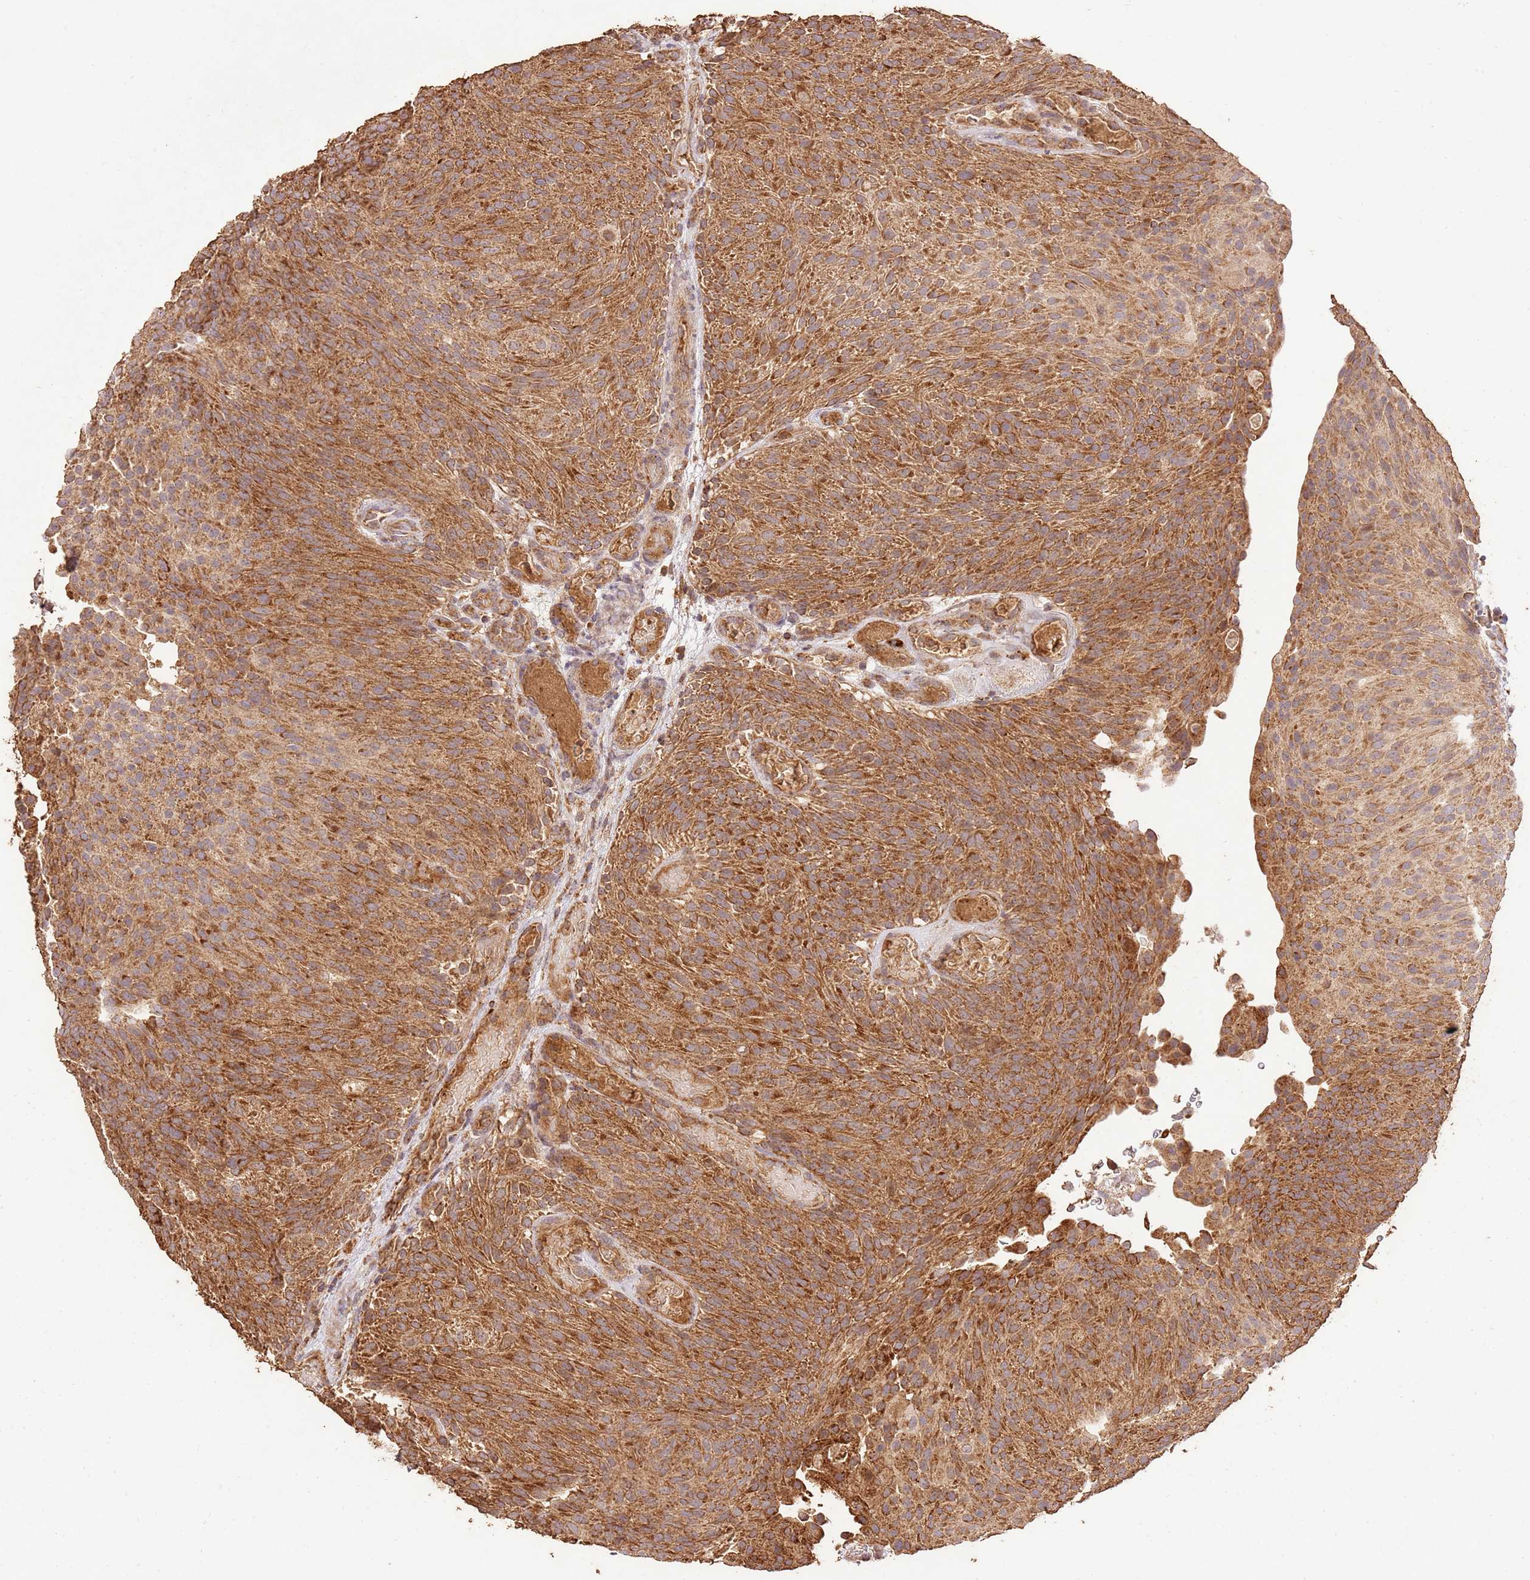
{"staining": {"intensity": "moderate", "quantity": ">75%", "location": "cytoplasmic/membranous"}, "tissue": "urothelial cancer", "cell_type": "Tumor cells", "image_type": "cancer", "snomed": [{"axis": "morphology", "description": "Urothelial carcinoma, Low grade"}, {"axis": "topography", "description": "Urinary bladder"}], "caption": "Urothelial cancer stained with IHC reveals moderate cytoplasmic/membranous positivity in about >75% of tumor cells. (DAB = brown stain, brightfield microscopy at high magnification).", "gene": "LRRC28", "patient": {"sex": "male", "age": 78}}